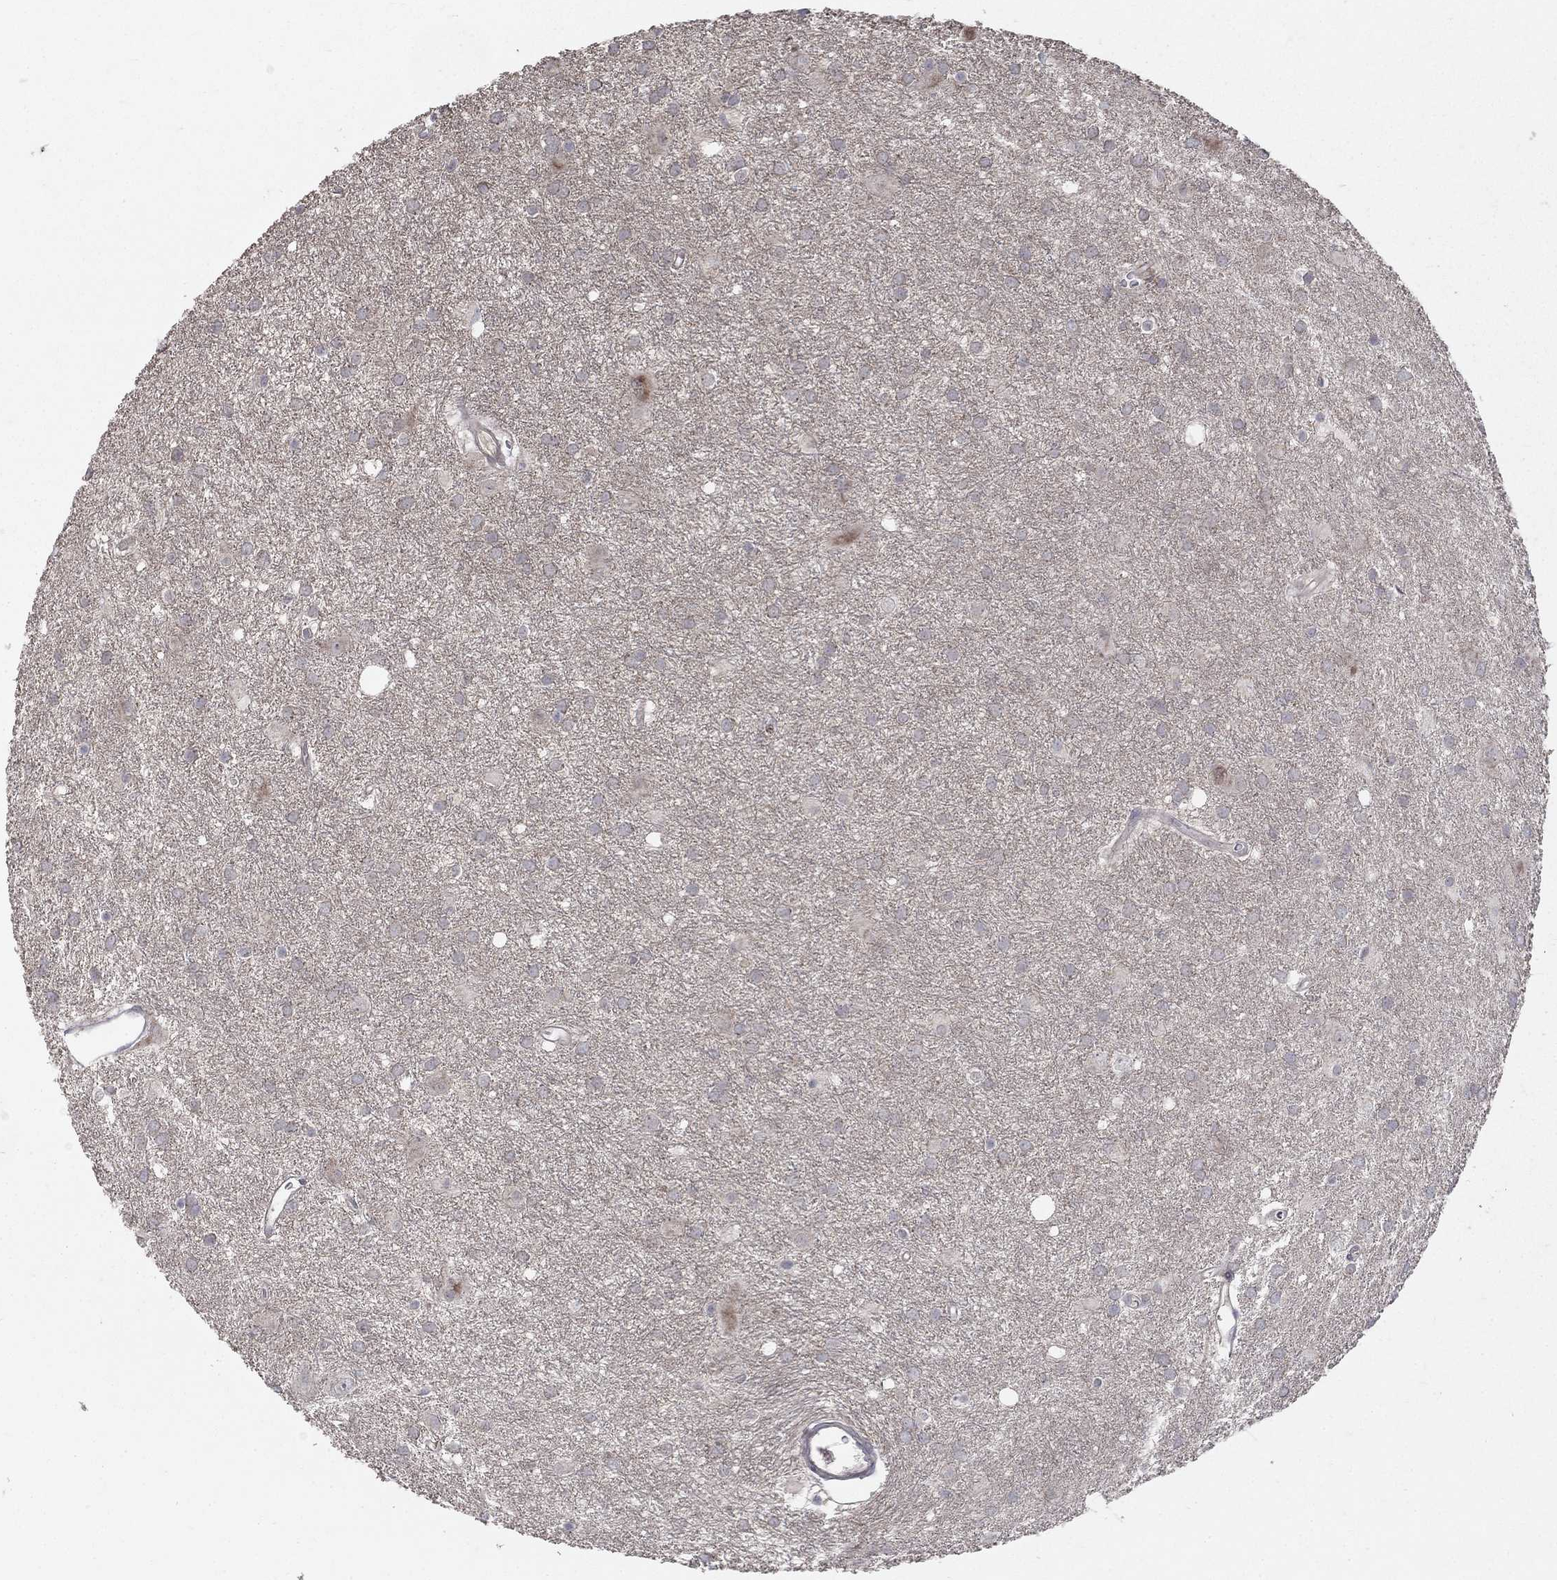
{"staining": {"intensity": "negative", "quantity": "none", "location": "none"}, "tissue": "glioma", "cell_type": "Tumor cells", "image_type": "cancer", "snomed": [{"axis": "morphology", "description": "Glioma, malignant, Low grade"}, {"axis": "topography", "description": "Brain"}], "caption": "DAB (3,3'-diaminobenzidine) immunohistochemical staining of malignant glioma (low-grade) exhibits no significant staining in tumor cells.", "gene": "FAM3B", "patient": {"sex": "male", "age": 58}}